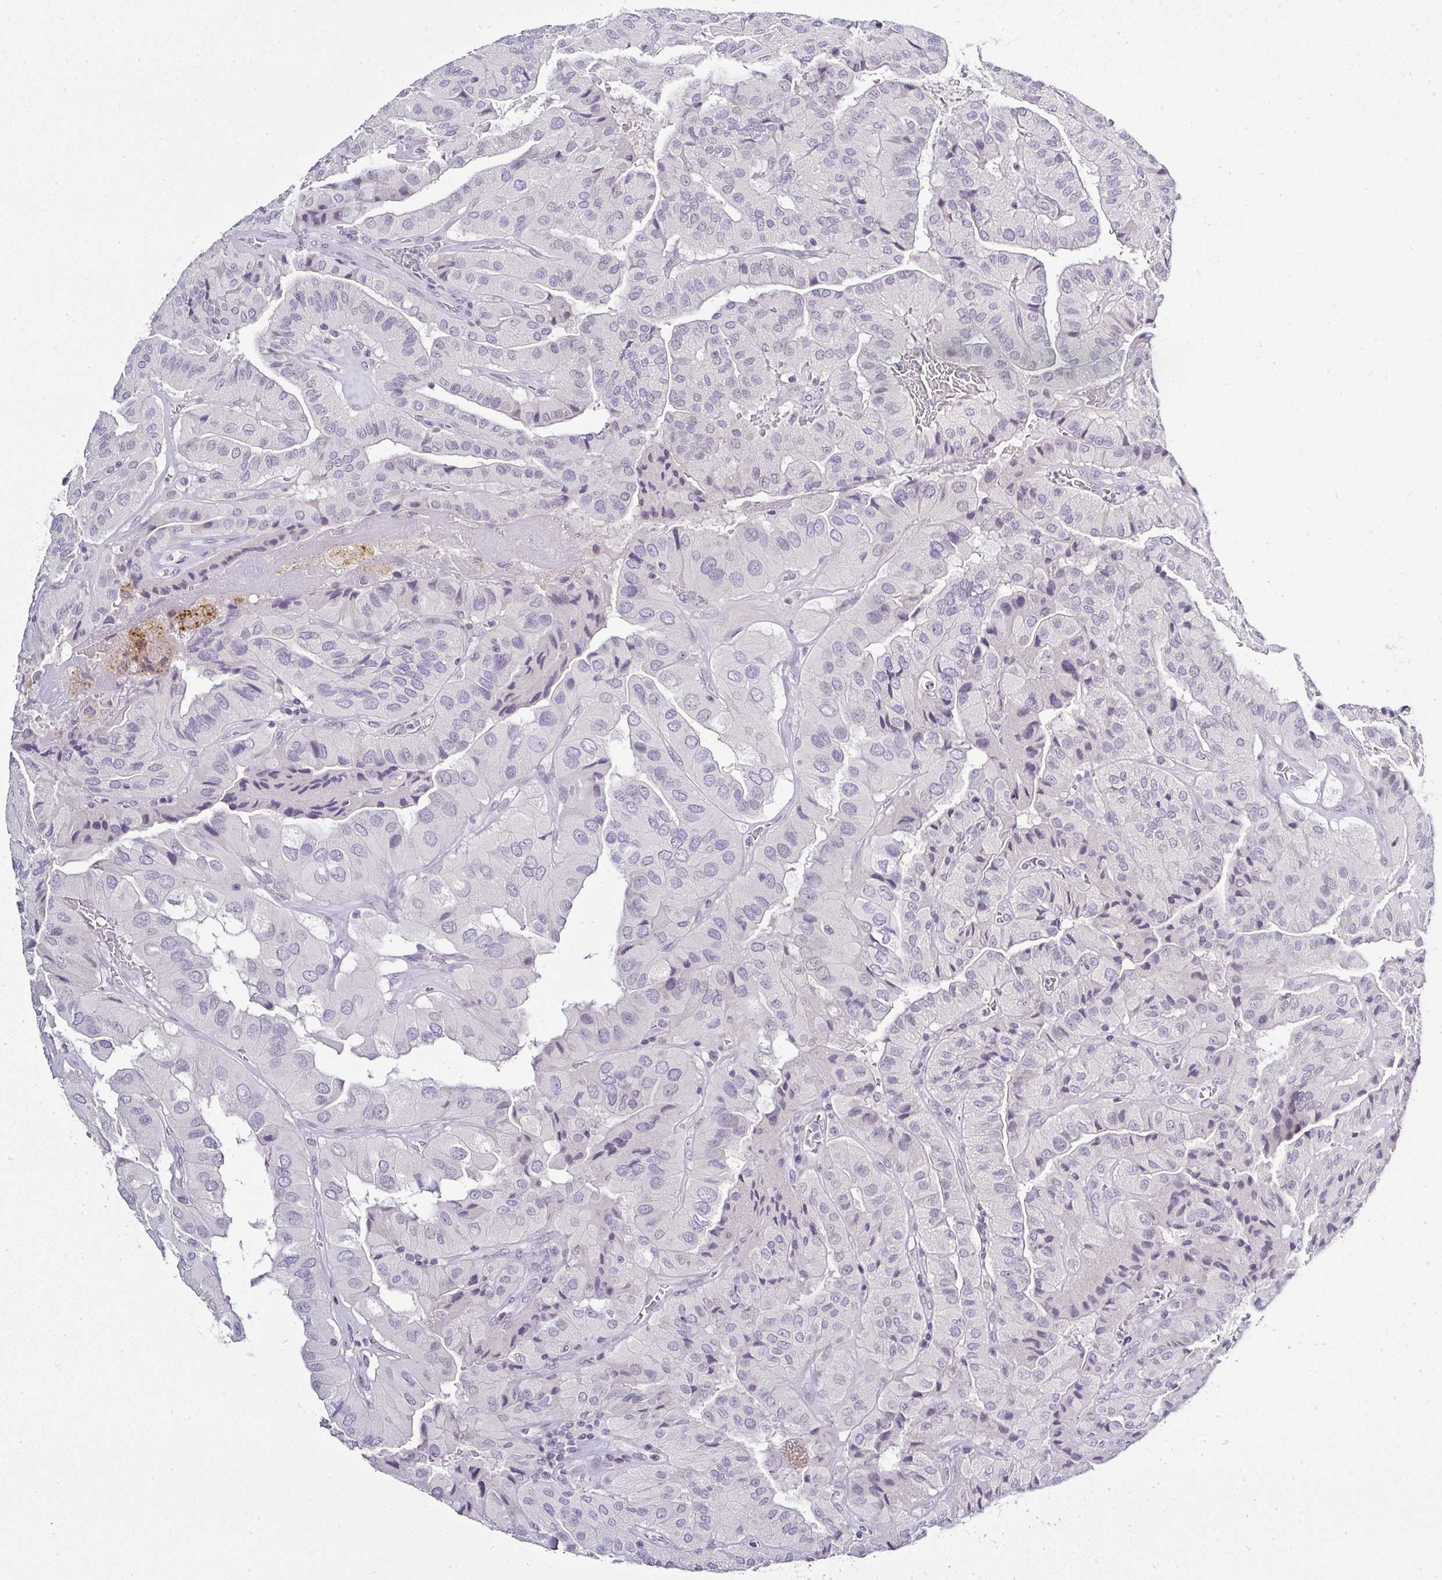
{"staining": {"intensity": "negative", "quantity": "none", "location": "none"}, "tissue": "thyroid cancer", "cell_type": "Tumor cells", "image_type": "cancer", "snomed": [{"axis": "morphology", "description": "Normal tissue, NOS"}, {"axis": "morphology", "description": "Papillary adenocarcinoma, NOS"}, {"axis": "topography", "description": "Thyroid gland"}], "caption": "The photomicrograph displays no staining of tumor cells in papillary adenocarcinoma (thyroid).", "gene": "SERPINB3", "patient": {"sex": "female", "age": 59}}